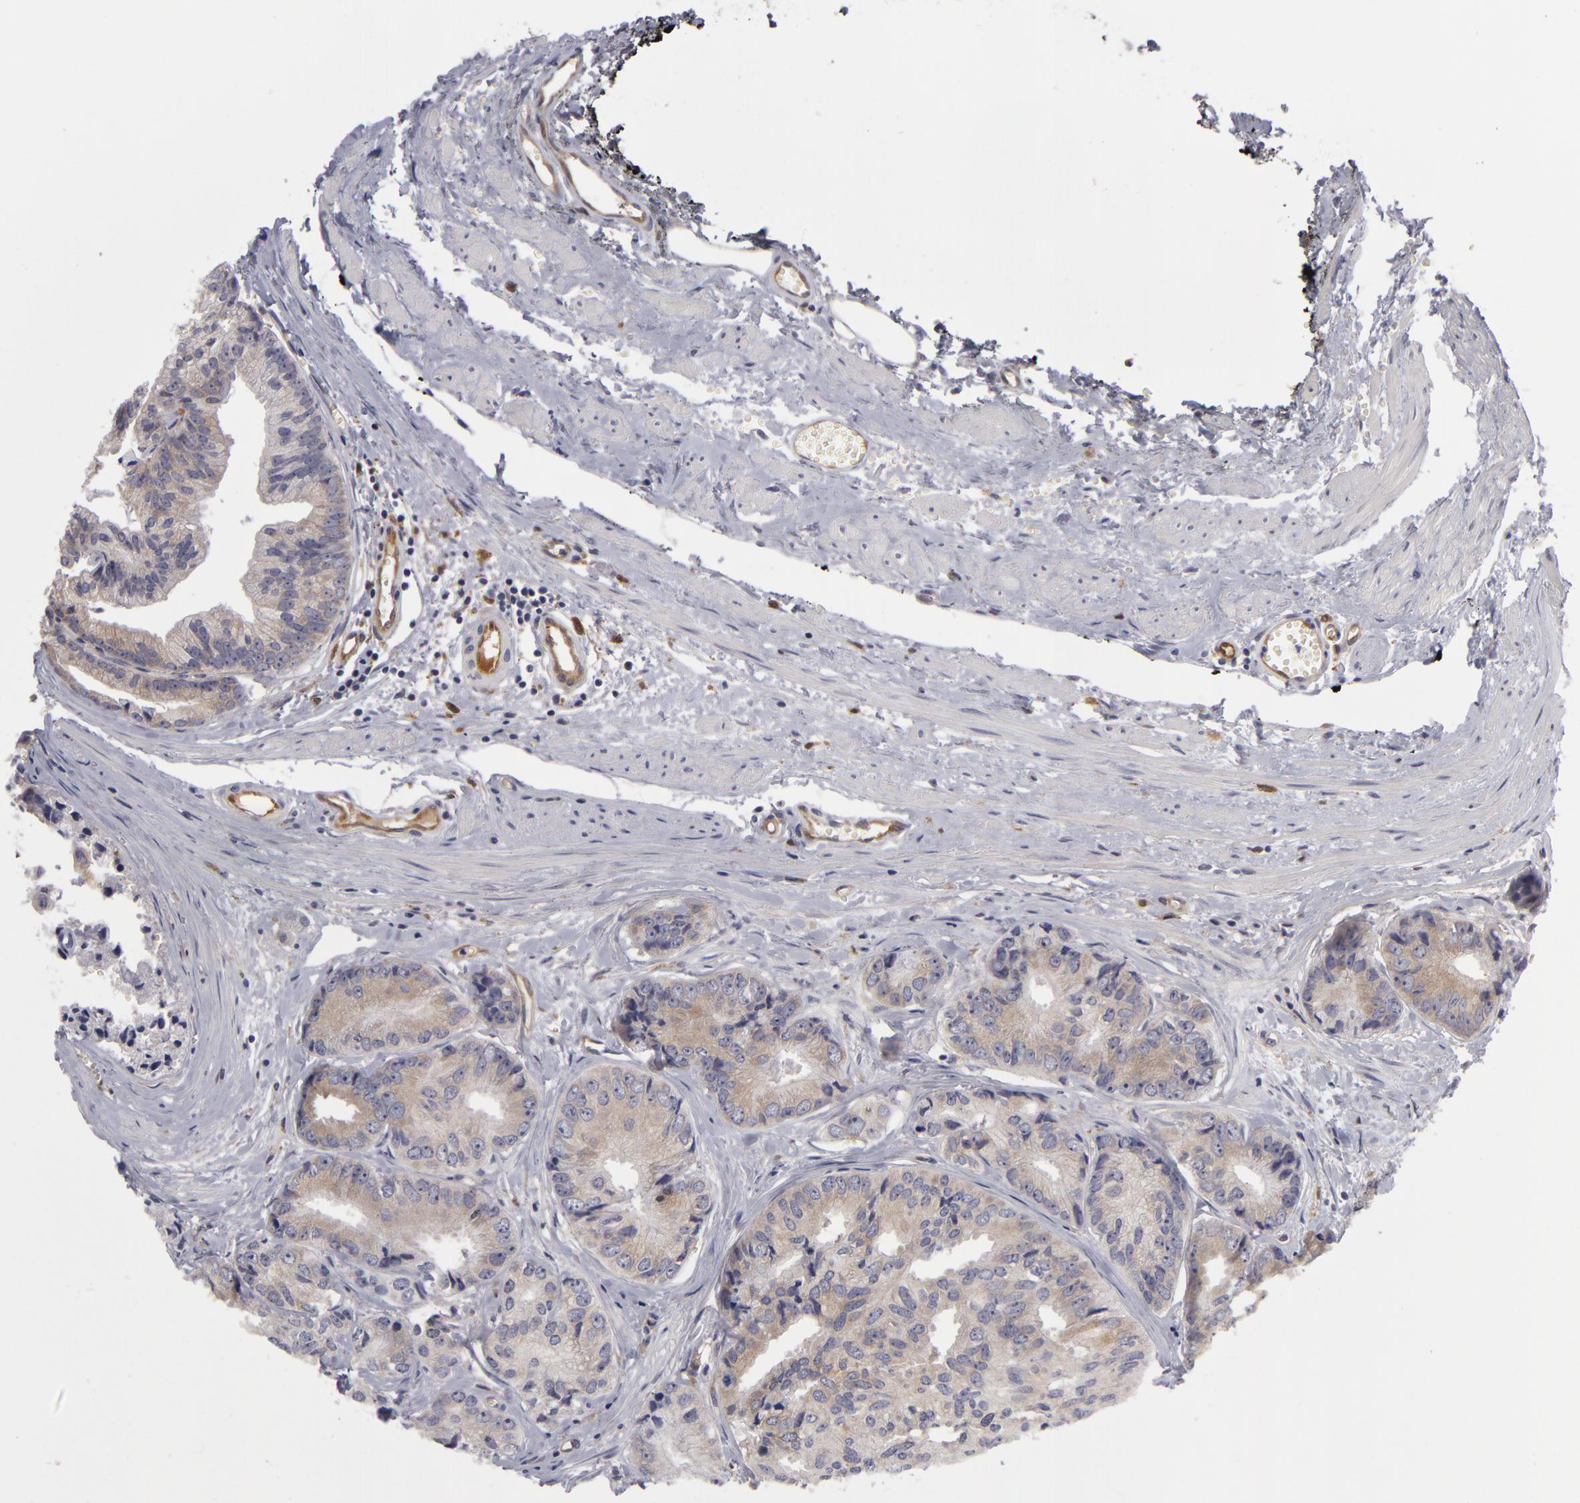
{"staining": {"intensity": "weak", "quantity": "25%-75%", "location": "cytoplasmic/membranous"}, "tissue": "prostate cancer", "cell_type": "Tumor cells", "image_type": "cancer", "snomed": [{"axis": "morphology", "description": "Adenocarcinoma, High grade"}, {"axis": "topography", "description": "Prostate"}], "caption": "Protein expression analysis of prostate cancer (high-grade adenocarcinoma) exhibits weak cytoplasmic/membranous positivity in about 25%-75% of tumor cells.", "gene": "ZNF229", "patient": {"sex": "male", "age": 56}}